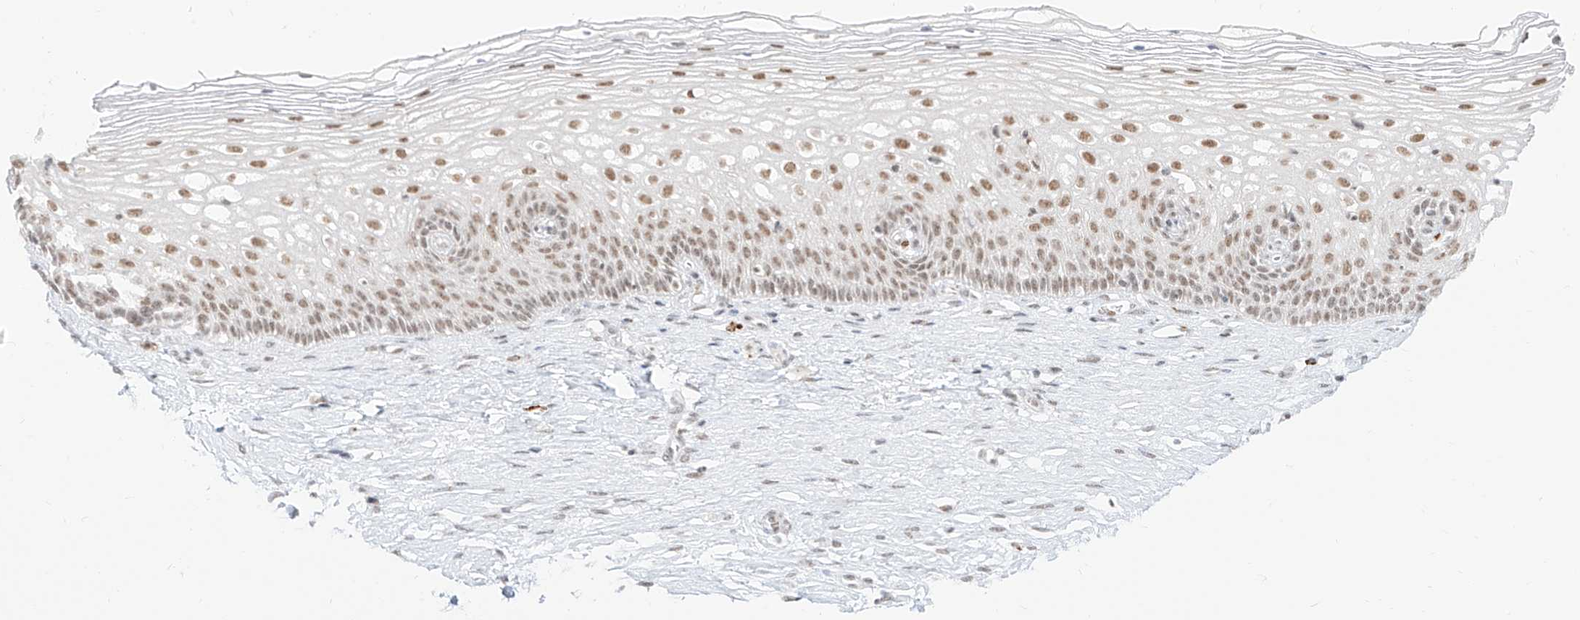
{"staining": {"intensity": "moderate", "quantity": ">75%", "location": "nuclear"}, "tissue": "cervix", "cell_type": "Glandular cells", "image_type": "normal", "snomed": [{"axis": "morphology", "description": "Normal tissue, NOS"}, {"axis": "topography", "description": "Cervix"}], "caption": "An image of human cervix stained for a protein demonstrates moderate nuclear brown staining in glandular cells.", "gene": "SUPT5H", "patient": {"sex": "female", "age": 33}}